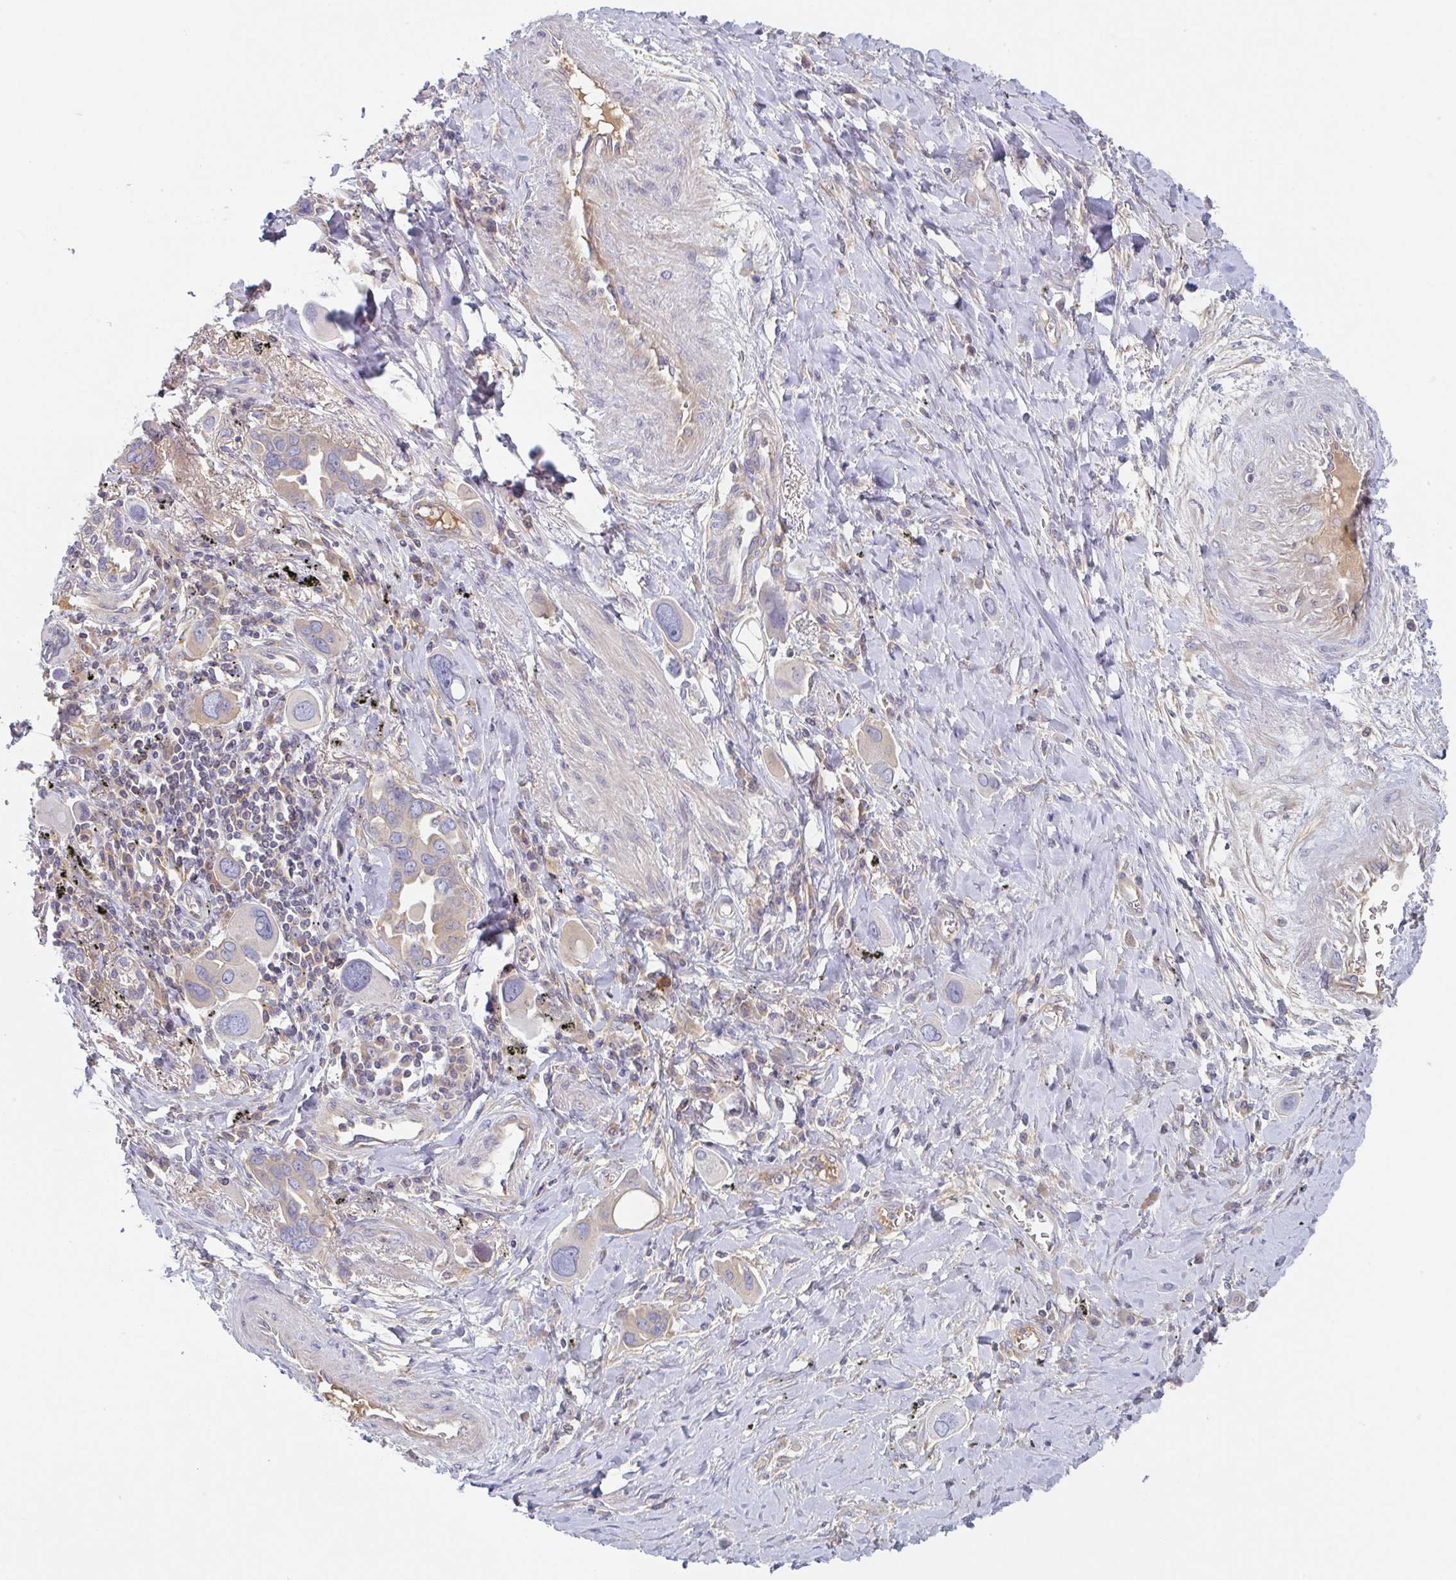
{"staining": {"intensity": "weak", "quantity": "<25%", "location": "cytoplasmic/membranous"}, "tissue": "lung cancer", "cell_type": "Tumor cells", "image_type": "cancer", "snomed": [{"axis": "morphology", "description": "Adenocarcinoma, NOS"}, {"axis": "topography", "description": "Lung"}], "caption": "High magnification brightfield microscopy of adenocarcinoma (lung) stained with DAB (3,3'-diaminobenzidine) (brown) and counterstained with hematoxylin (blue): tumor cells show no significant staining.", "gene": "AMPD2", "patient": {"sex": "male", "age": 76}}